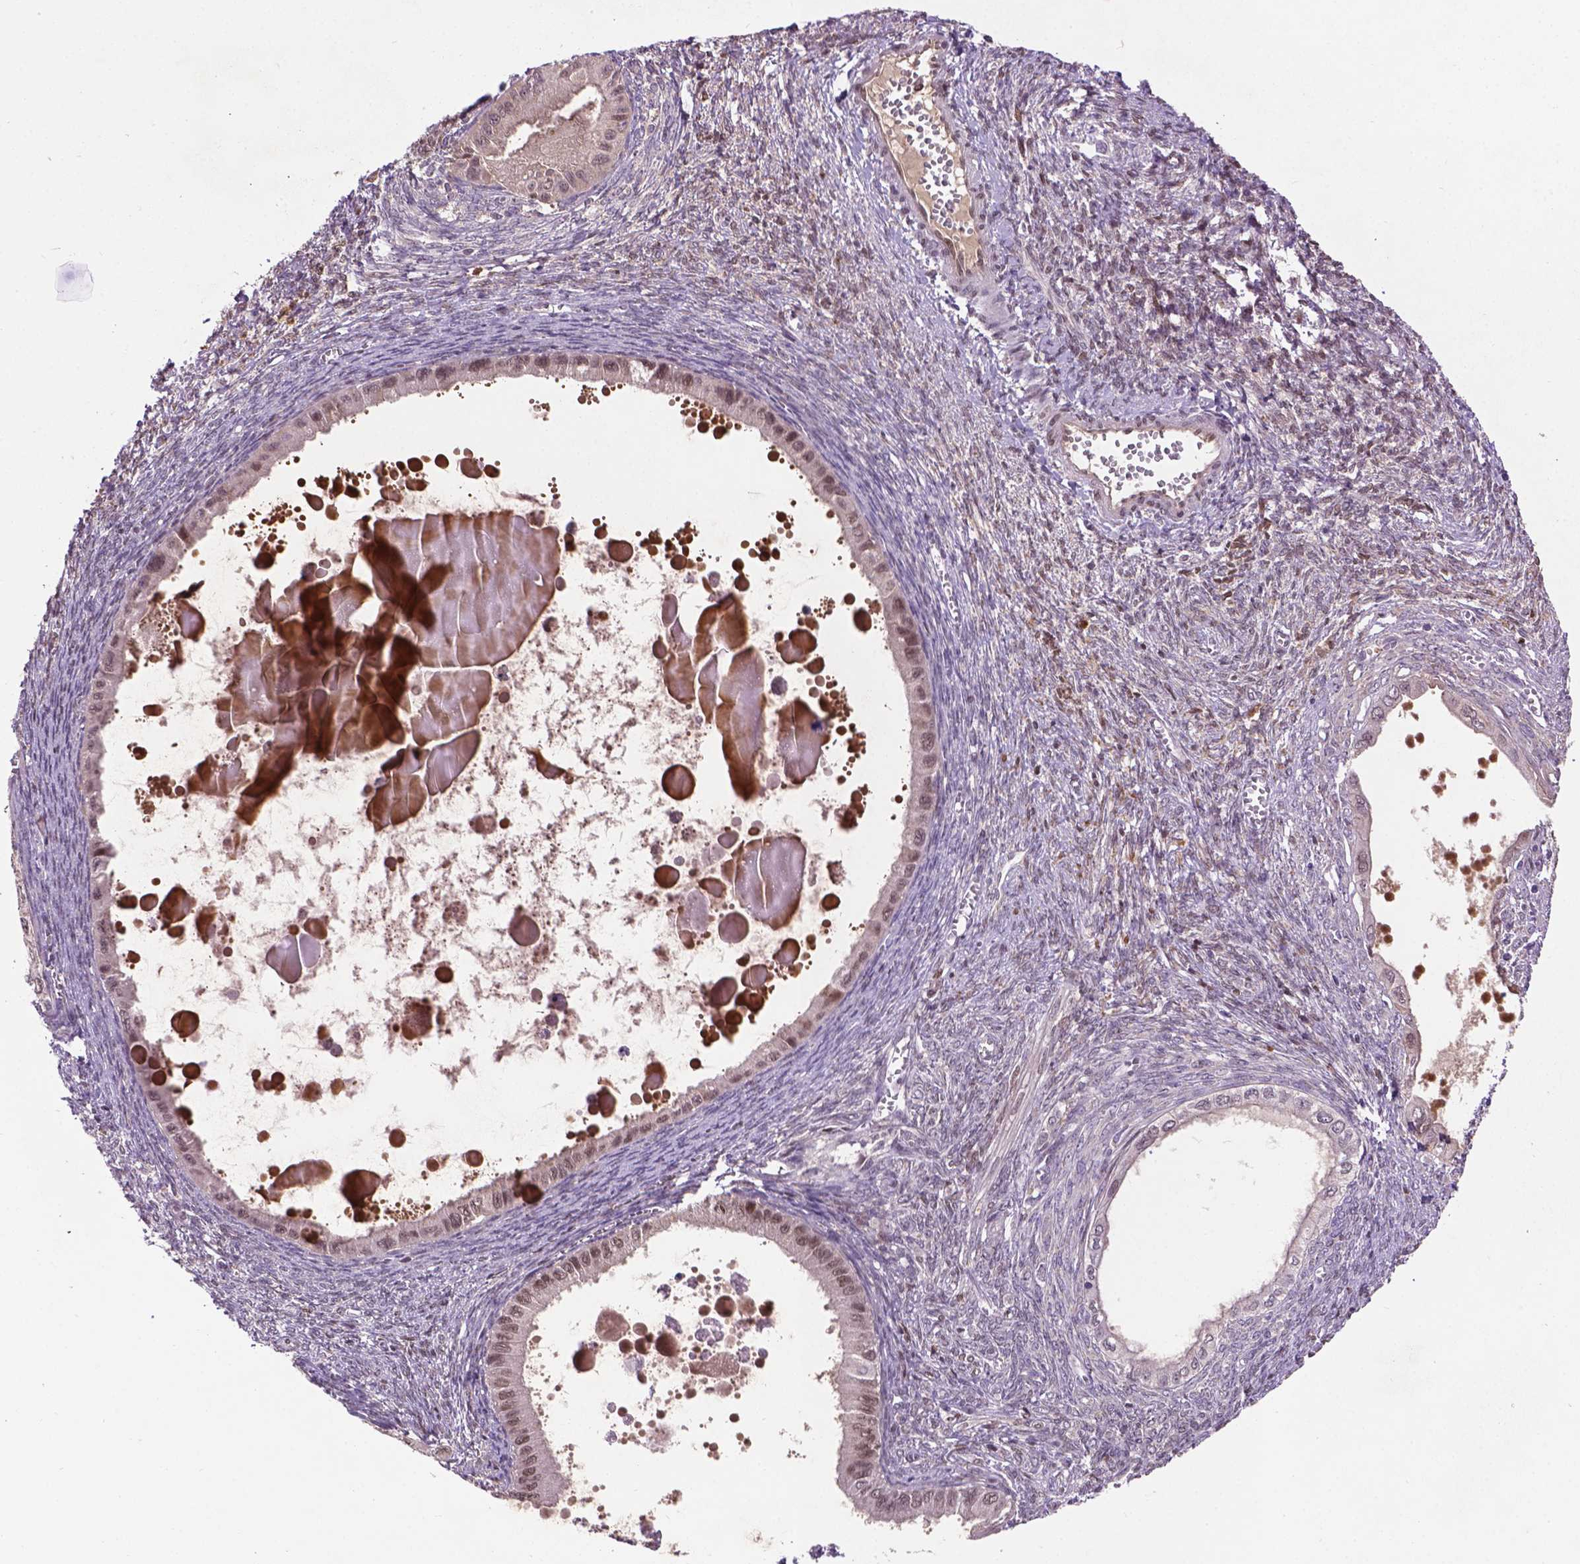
{"staining": {"intensity": "moderate", "quantity": "<25%", "location": "nuclear"}, "tissue": "ovarian cancer", "cell_type": "Tumor cells", "image_type": "cancer", "snomed": [{"axis": "morphology", "description": "Cystadenocarcinoma, mucinous, NOS"}, {"axis": "topography", "description": "Ovary"}], "caption": "An immunohistochemistry photomicrograph of neoplastic tissue is shown. Protein staining in brown labels moderate nuclear positivity in ovarian mucinous cystadenocarcinoma within tumor cells.", "gene": "IRF6", "patient": {"sex": "female", "age": 64}}